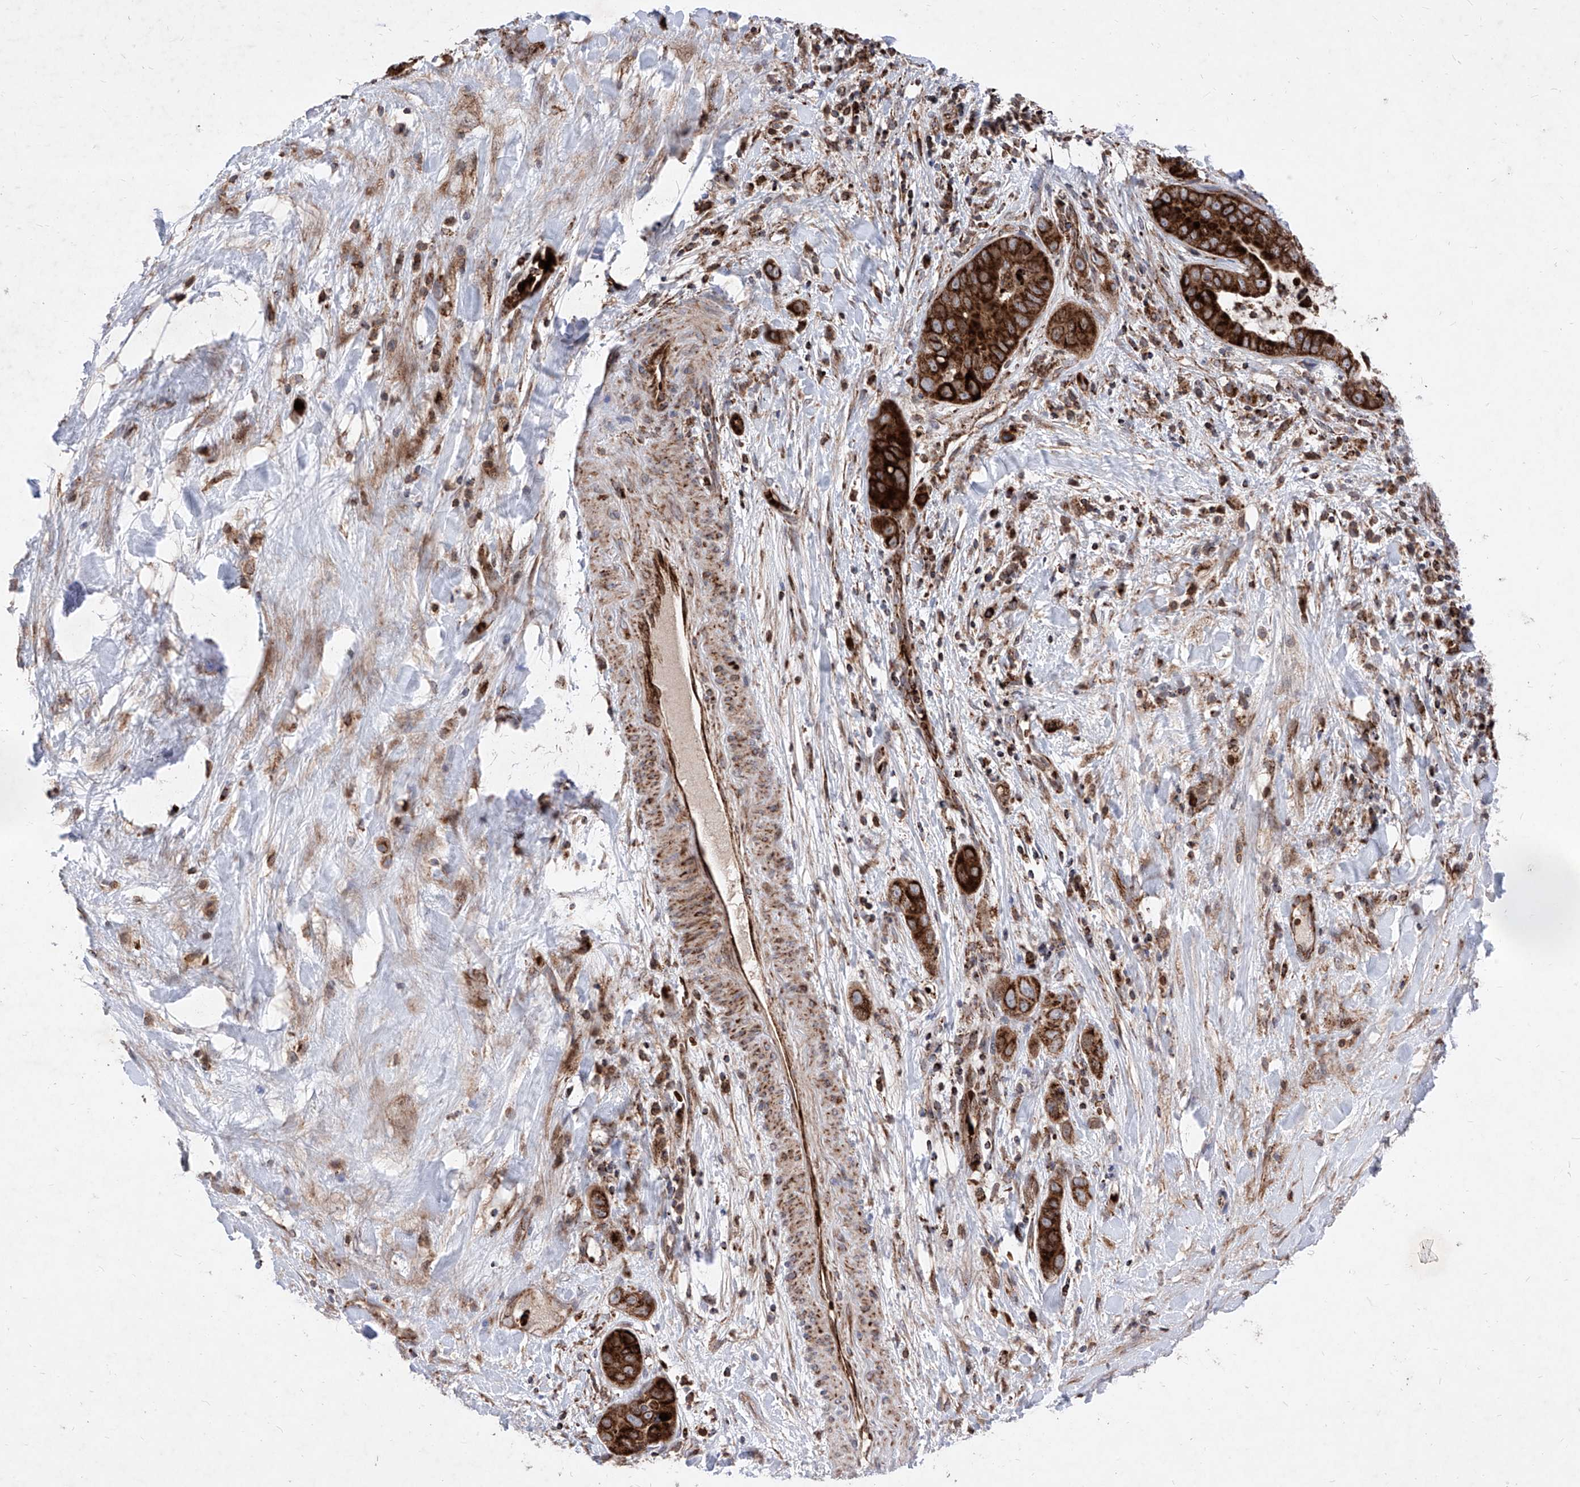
{"staining": {"intensity": "strong", "quantity": ">75%", "location": "cytoplasmic/membranous"}, "tissue": "liver cancer", "cell_type": "Tumor cells", "image_type": "cancer", "snomed": [{"axis": "morphology", "description": "Cholangiocarcinoma"}, {"axis": "topography", "description": "Liver"}], "caption": "Brown immunohistochemical staining in cholangiocarcinoma (liver) reveals strong cytoplasmic/membranous positivity in approximately >75% of tumor cells.", "gene": "SEMA6A", "patient": {"sex": "female", "age": 52}}